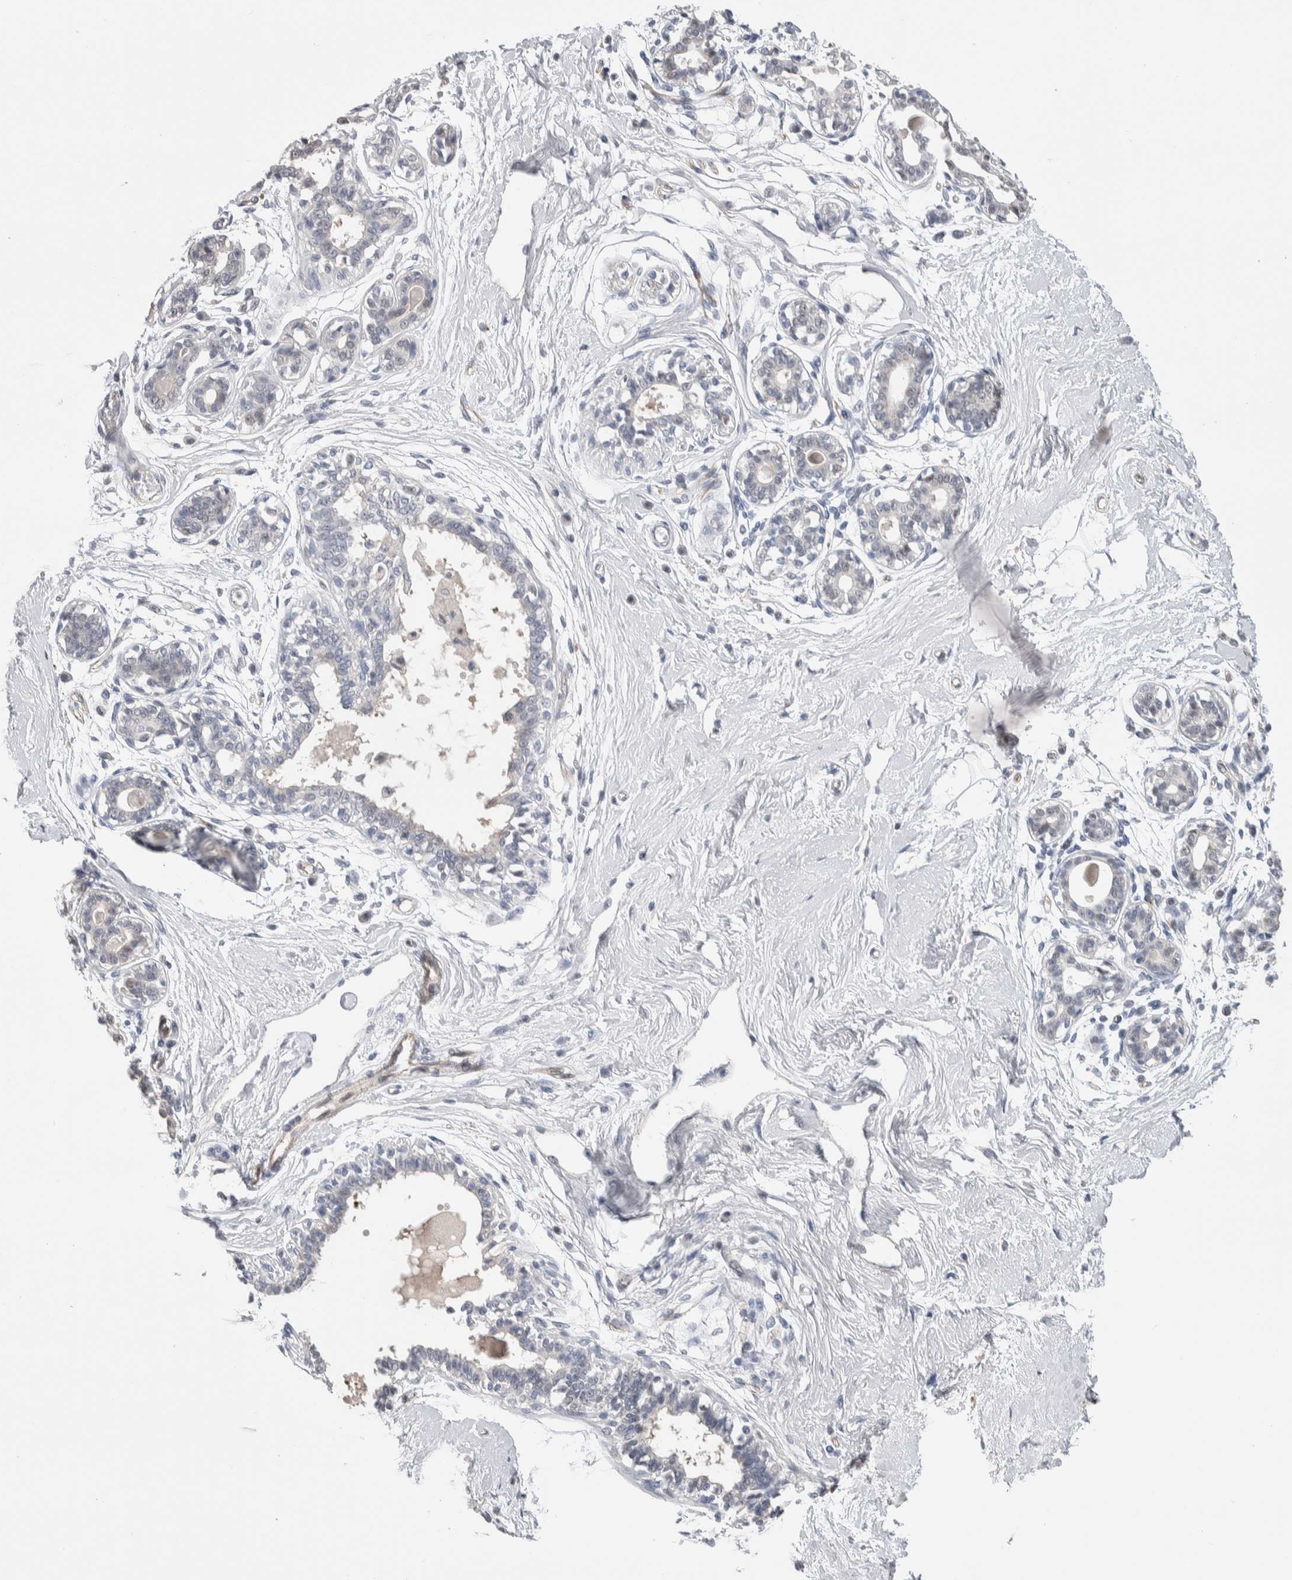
{"staining": {"intensity": "negative", "quantity": "none", "location": "none"}, "tissue": "breast", "cell_type": "Adipocytes", "image_type": "normal", "snomed": [{"axis": "morphology", "description": "Normal tissue, NOS"}, {"axis": "topography", "description": "Breast"}], "caption": "Micrograph shows no protein expression in adipocytes of normal breast.", "gene": "ZBTB49", "patient": {"sex": "female", "age": 45}}